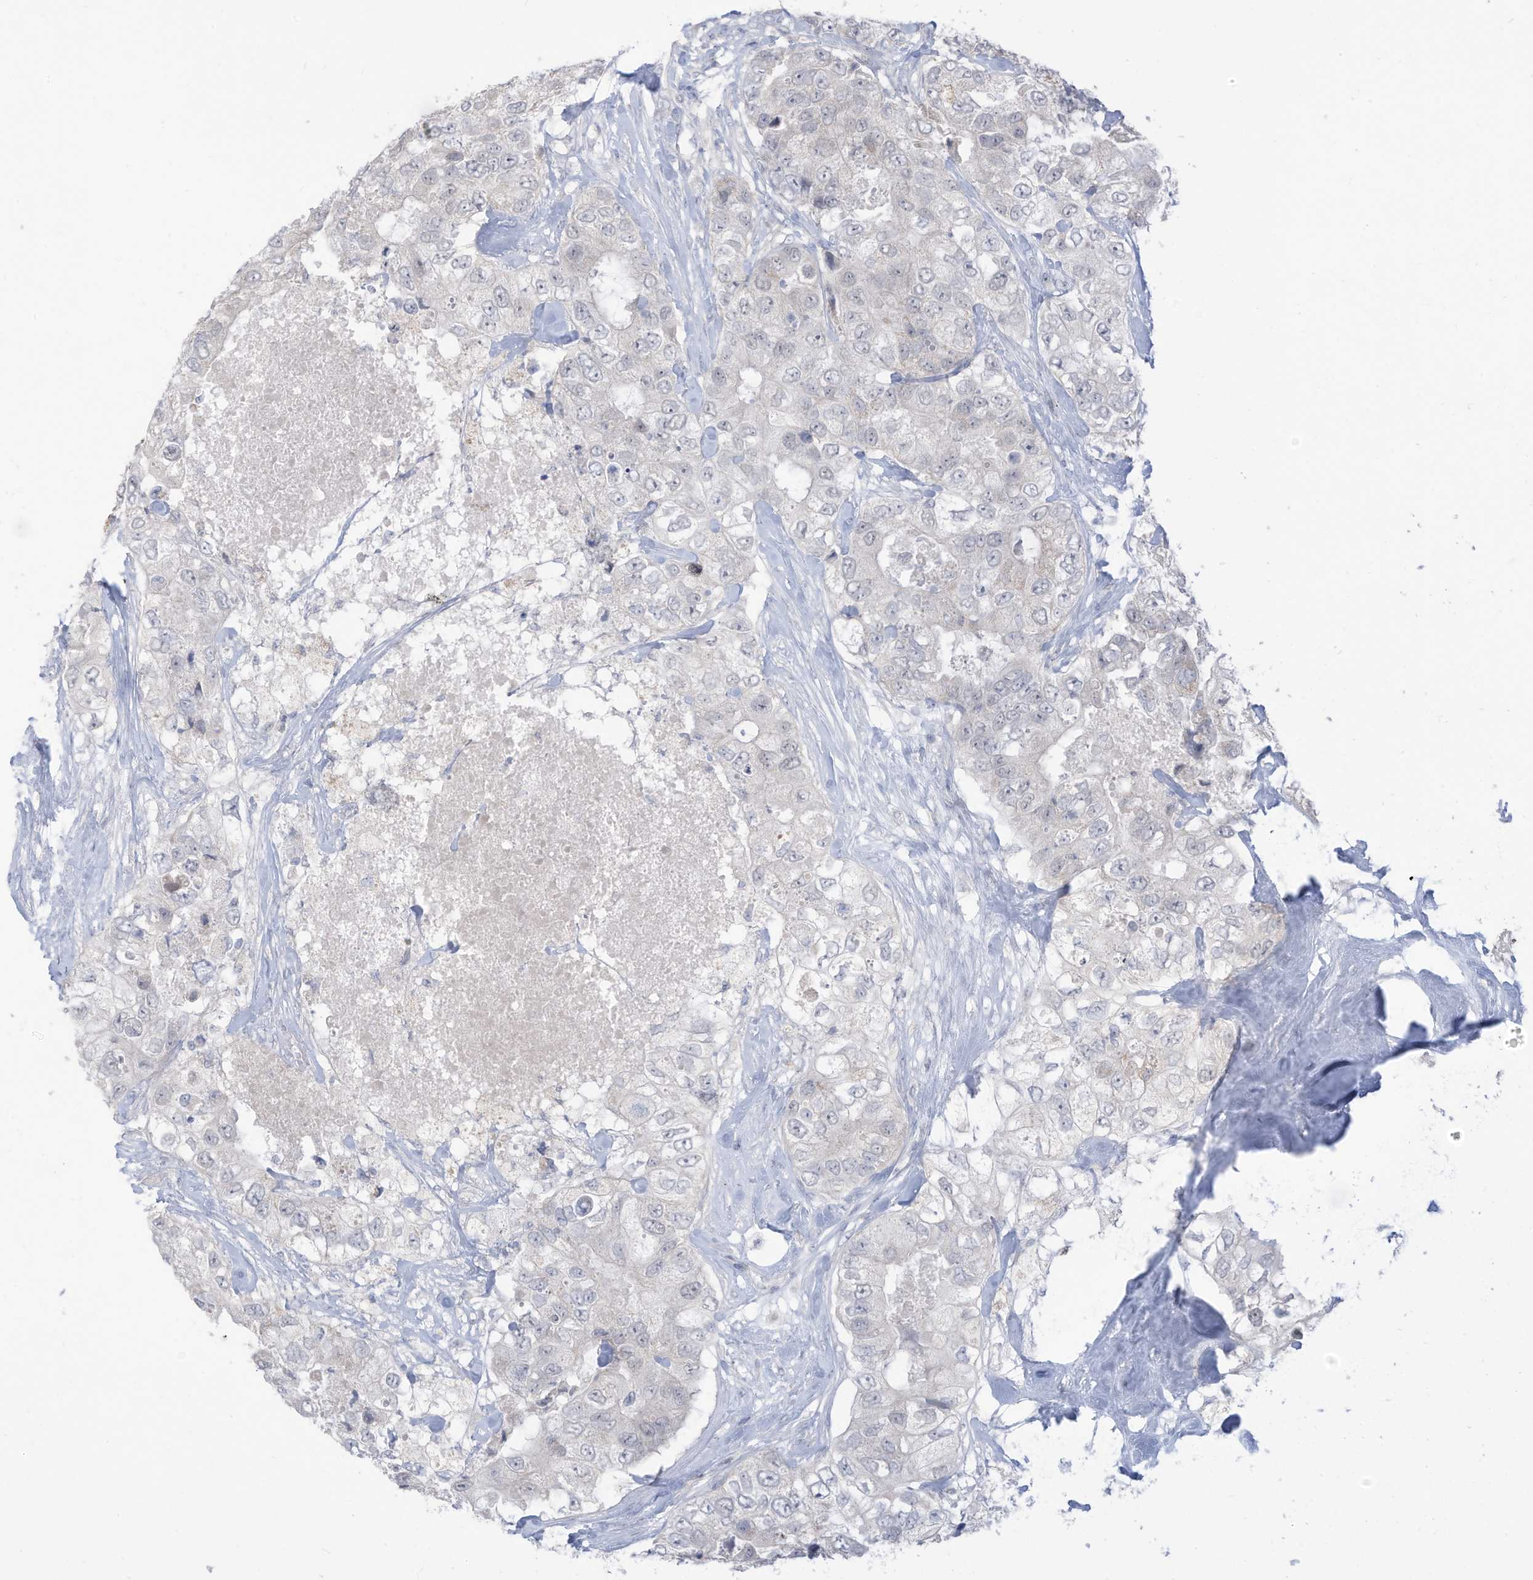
{"staining": {"intensity": "negative", "quantity": "none", "location": "none"}, "tissue": "breast cancer", "cell_type": "Tumor cells", "image_type": "cancer", "snomed": [{"axis": "morphology", "description": "Duct carcinoma"}, {"axis": "topography", "description": "Breast"}], "caption": "This is an immunohistochemistry photomicrograph of intraductal carcinoma (breast). There is no staining in tumor cells.", "gene": "OGT", "patient": {"sex": "female", "age": 62}}